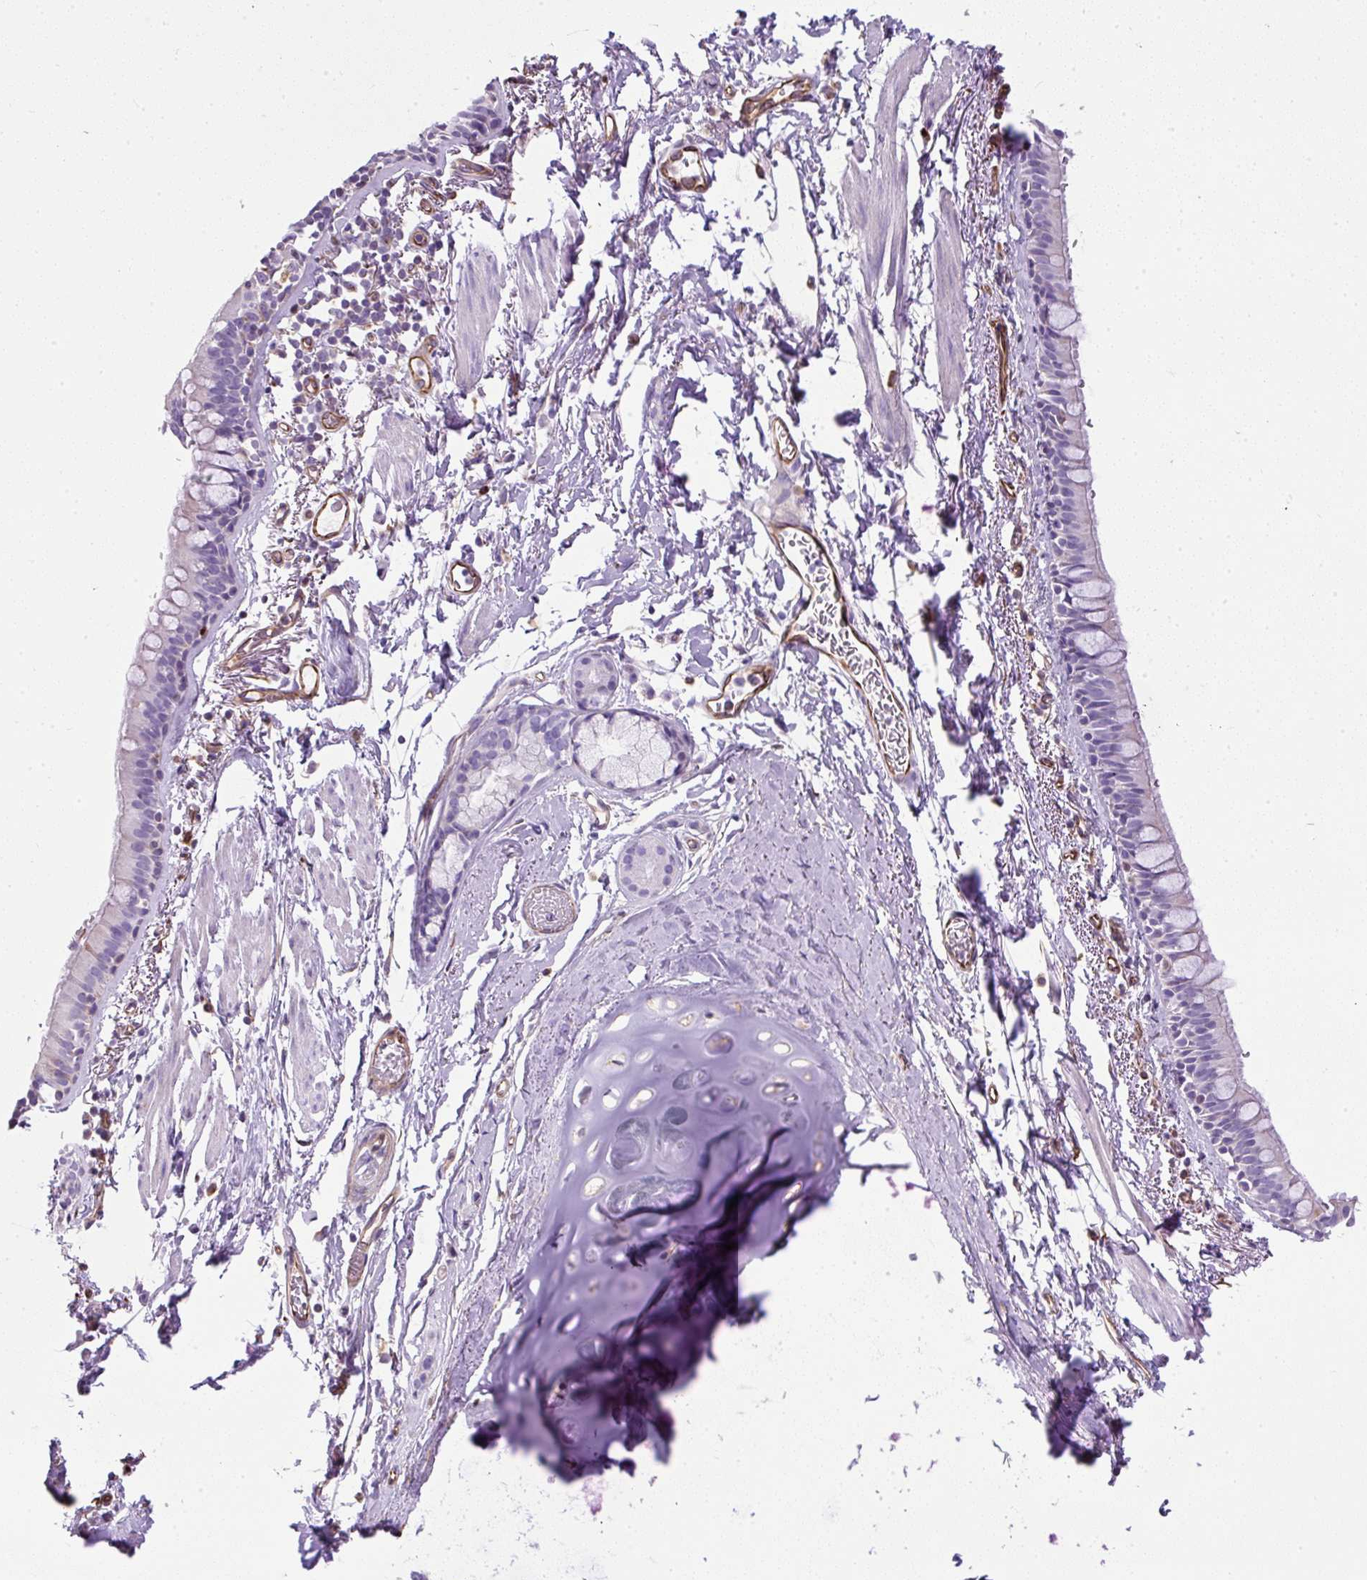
{"staining": {"intensity": "weak", "quantity": "<25%", "location": "cytoplasmic/membranous"}, "tissue": "bronchus", "cell_type": "Respiratory epithelial cells", "image_type": "normal", "snomed": [{"axis": "morphology", "description": "Normal tissue, NOS"}, {"axis": "topography", "description": "Bronchus"}], "caption": "Immunohistochemical staining of normal human bronchus demonstrates no significant expression in respiratory epithelial cells. The staining is performed using DAB (3,3'-diaminobenzidine) brown chromogen with nuclei counter-stained in using hematoxylin.", "gene": "PLS1", "patient": {"sex": "male", "age": 67}}